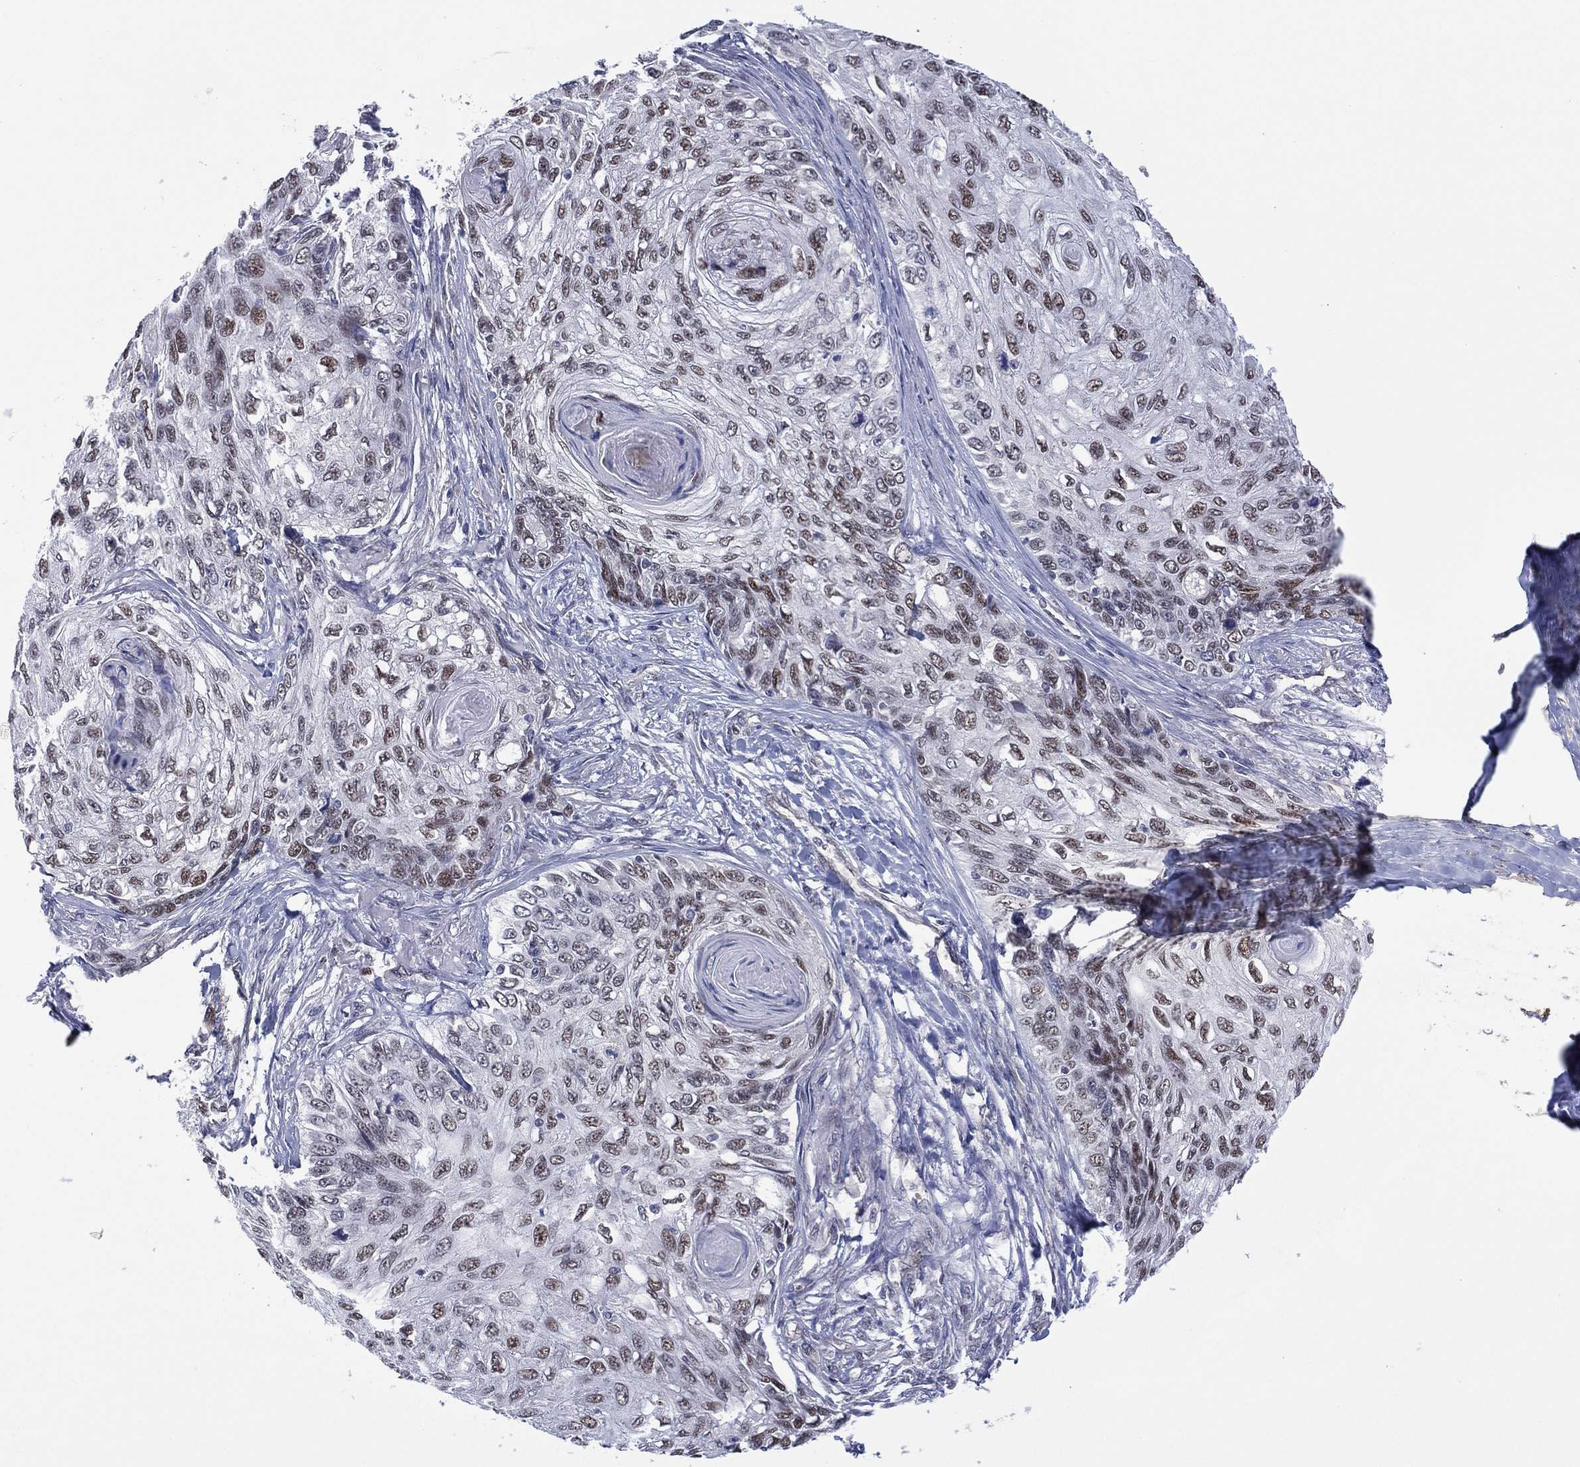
{"staining": {"intensity": "moderate", "quantity": "<25%", "location": "nuclear"}, "tissue": "skin cancer", "cell_type": "Tumor cells", "image_type": "cancer", "snomed": [{"axis": "morphology", "description": "Squamous cell carcinoma, NOS"}, {"axis": "topography", "description": "Skin"}], "caption": "Skin cancer stained with a brown dye displays moderate nuclear positive expression in approximately <25% of tumor cells.", "gene": "GSE1", "patient": {"sex": "male", "age": 92}}